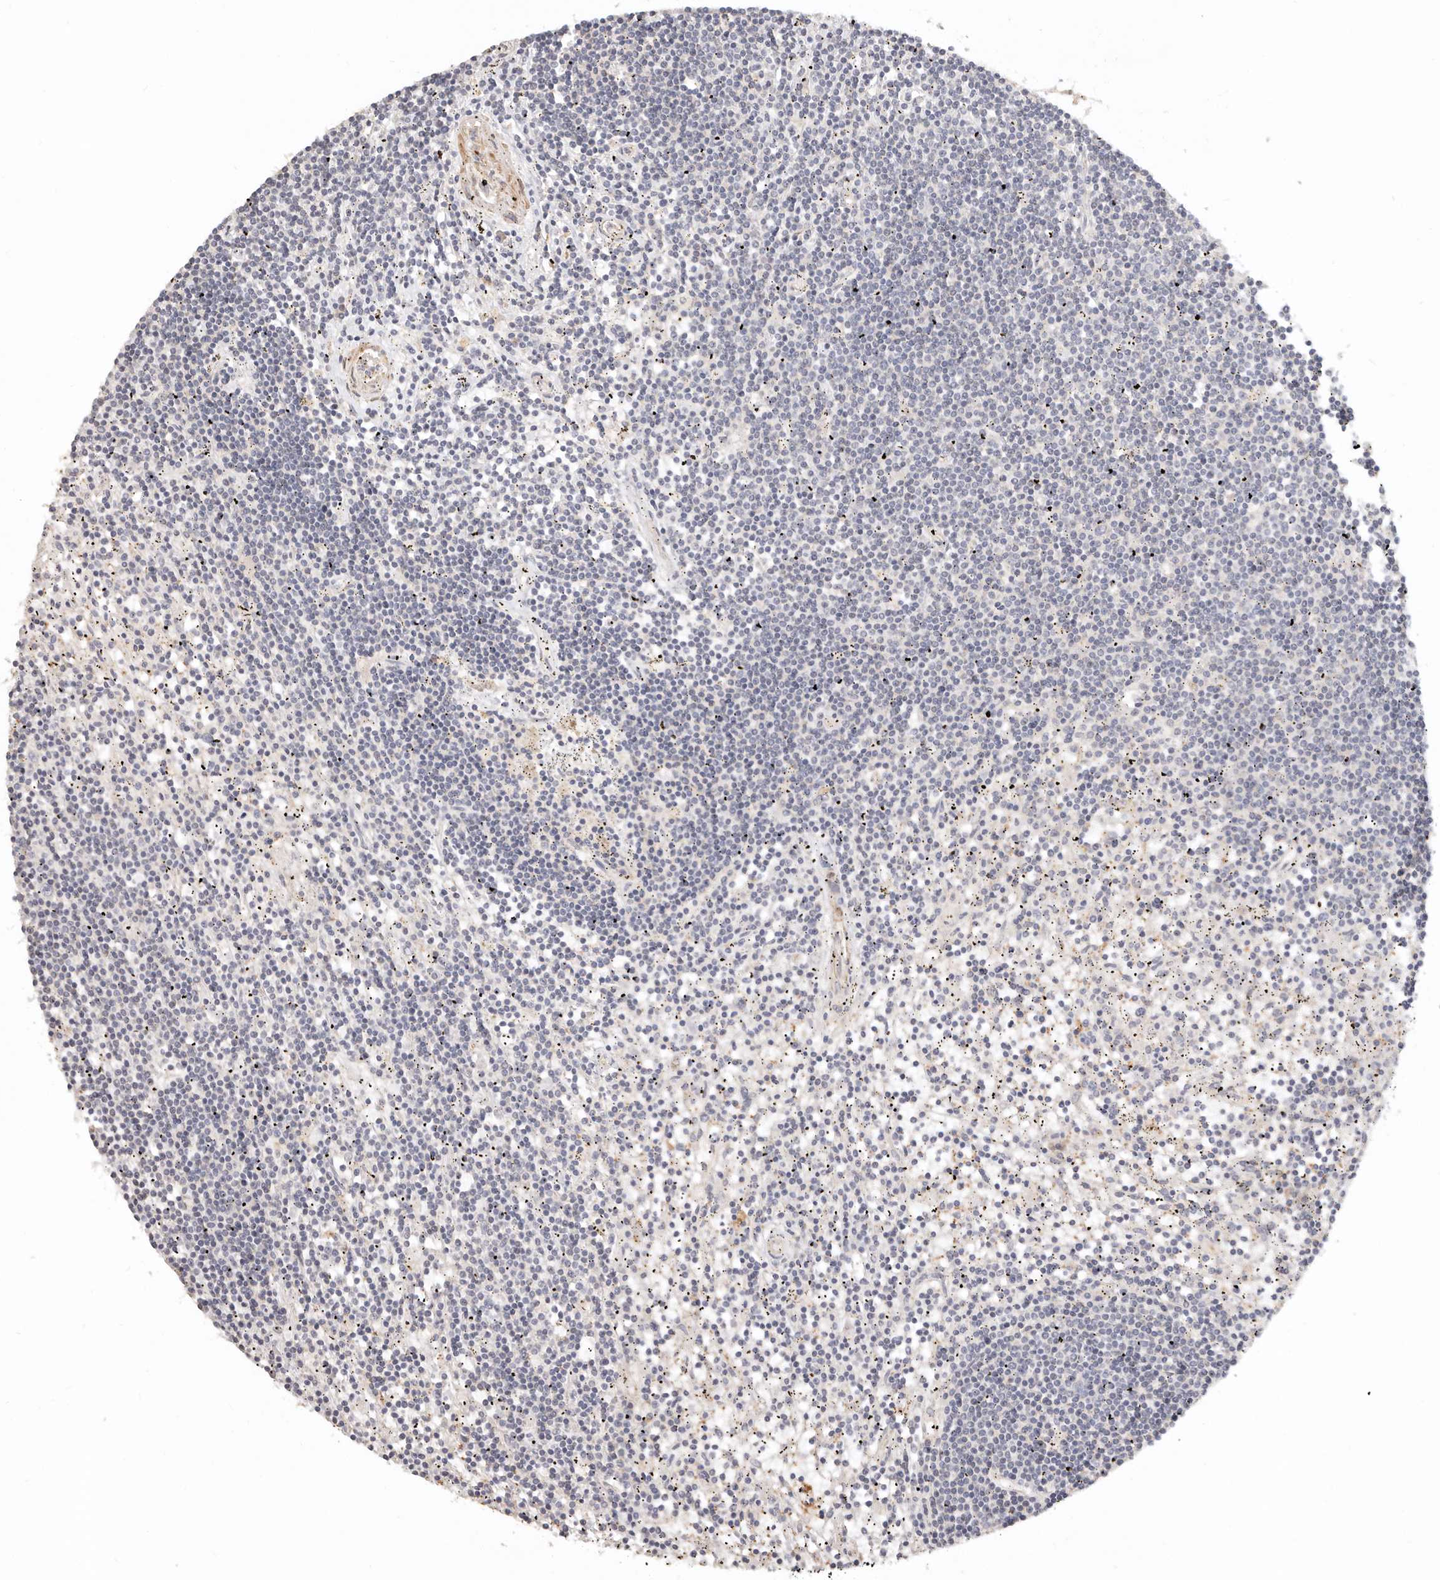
{"staining": {"intensity": "negative", "quantity": "none", "location": "none"}, "tissue": "lymphoma", "cell_type": "Tumor cells", "image_type": "cancer", "snomed": [{"axis": "morphology", "description": "Malignant lymphoma, non-Hodgkin's type, Low grade"}, {"axis": "topography", "description": "Spleen"}], "caption": "This is a image of immunohistochemistry staining of lymphoma, which shows no staining in tumor cells. Nuclei are stained in blue.", "gene": "ZRANB1", "patient": {"sex": "male", "age": 76}}